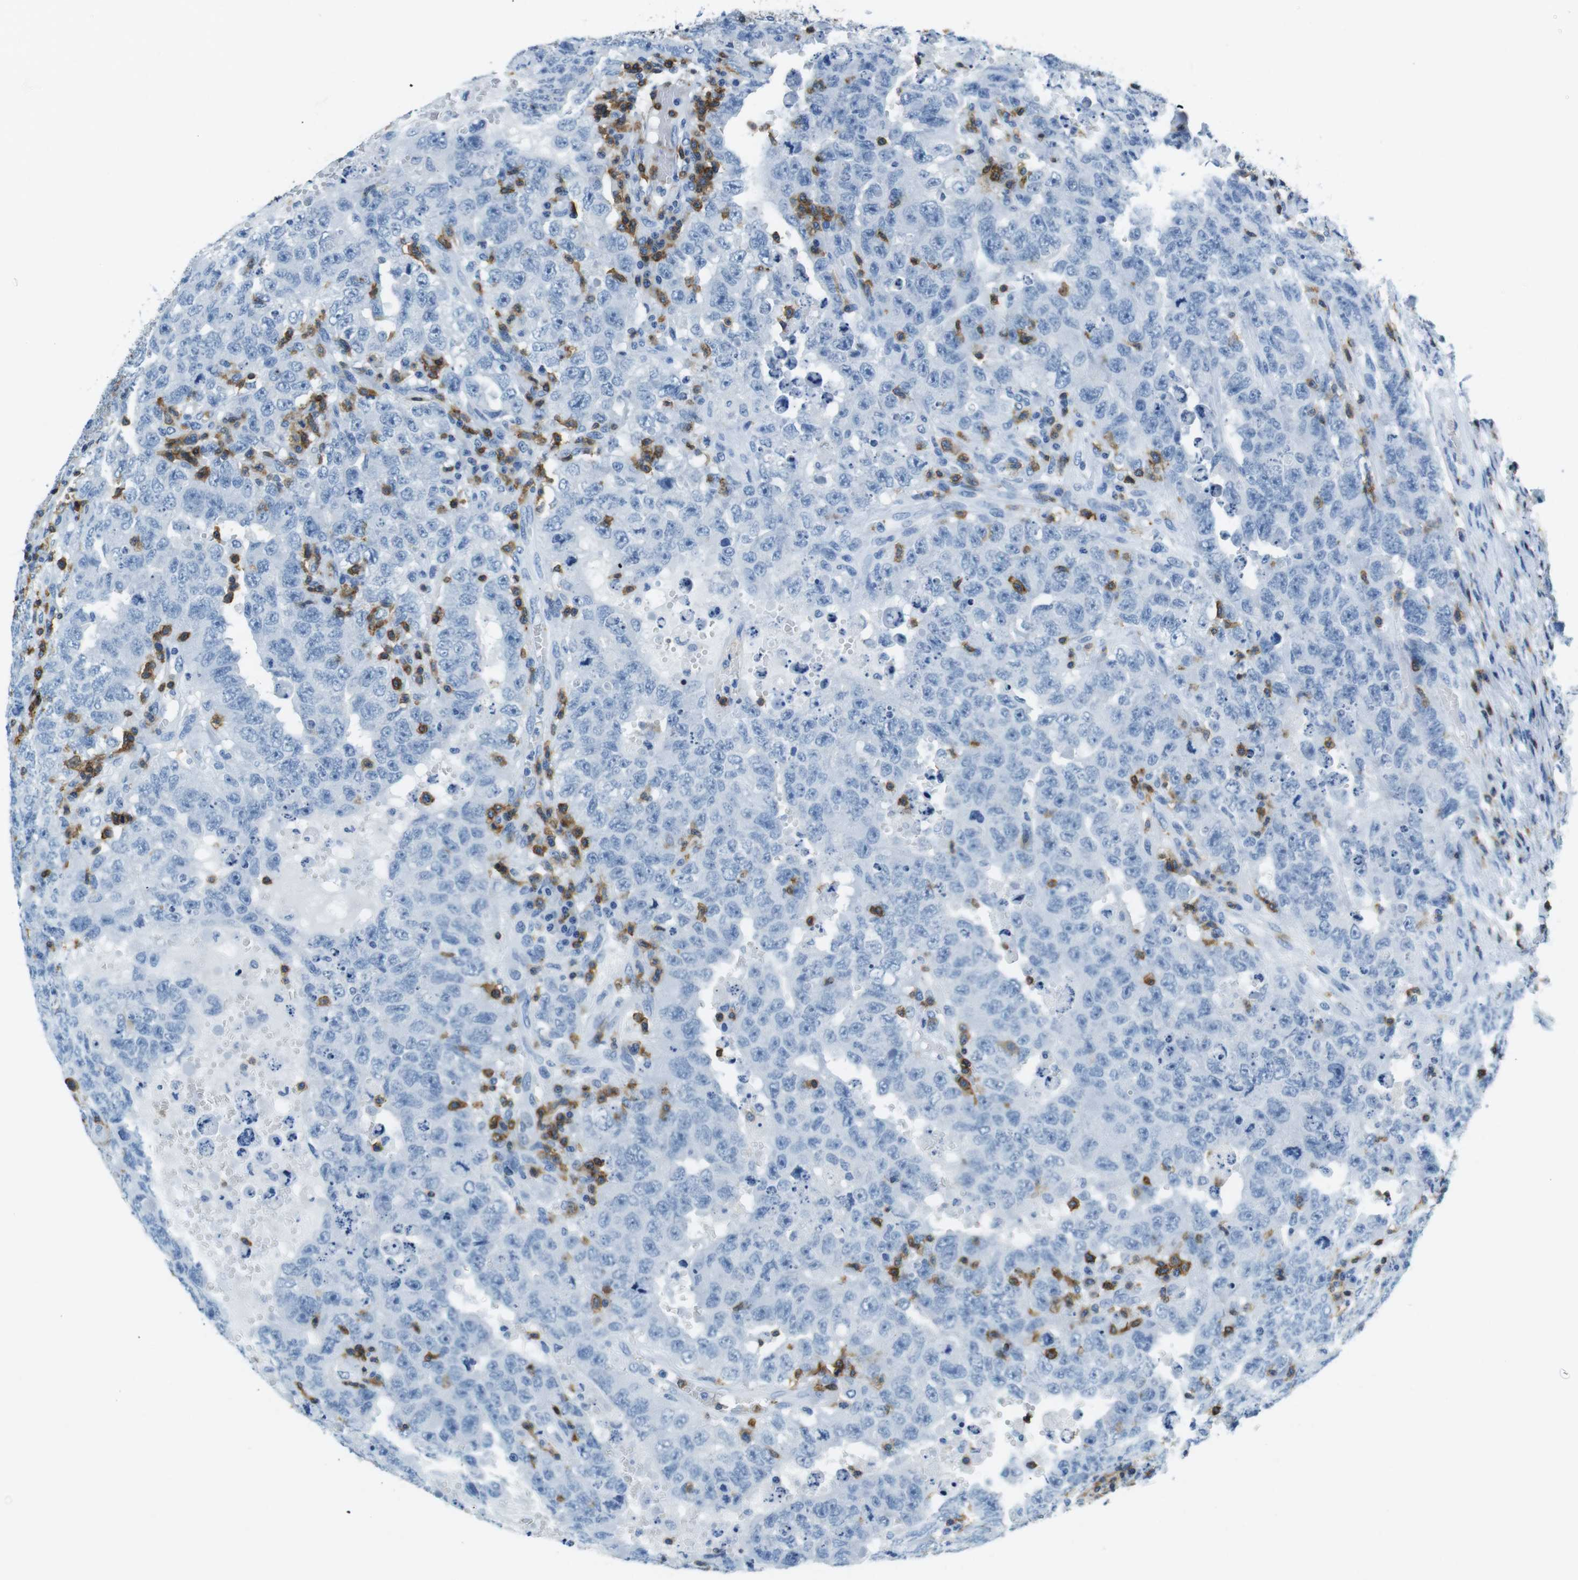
{"staining": {"intensity": "negative", "quantity": "none", "location": "none"}, "tissue": "testis cancer", "cell_type": "Tumor cells", "image_type": "cancer", "snomed": [{"axis": "morphology", "description": "Carcinoma, Embryonal, NOS"}, {"axis": "topography", "description": "Testis"}], "caption": "Immunohistochemistry (IHC) histopathology image of neoplastic tissue: human testis cancer (embryonal carcinoma) stained with DAB (3,3'-diaminobenzidine) shows no significant protein expression in tumor cells.", "gene": "LAT", "patient": {"sex": "male", "age": 26}}